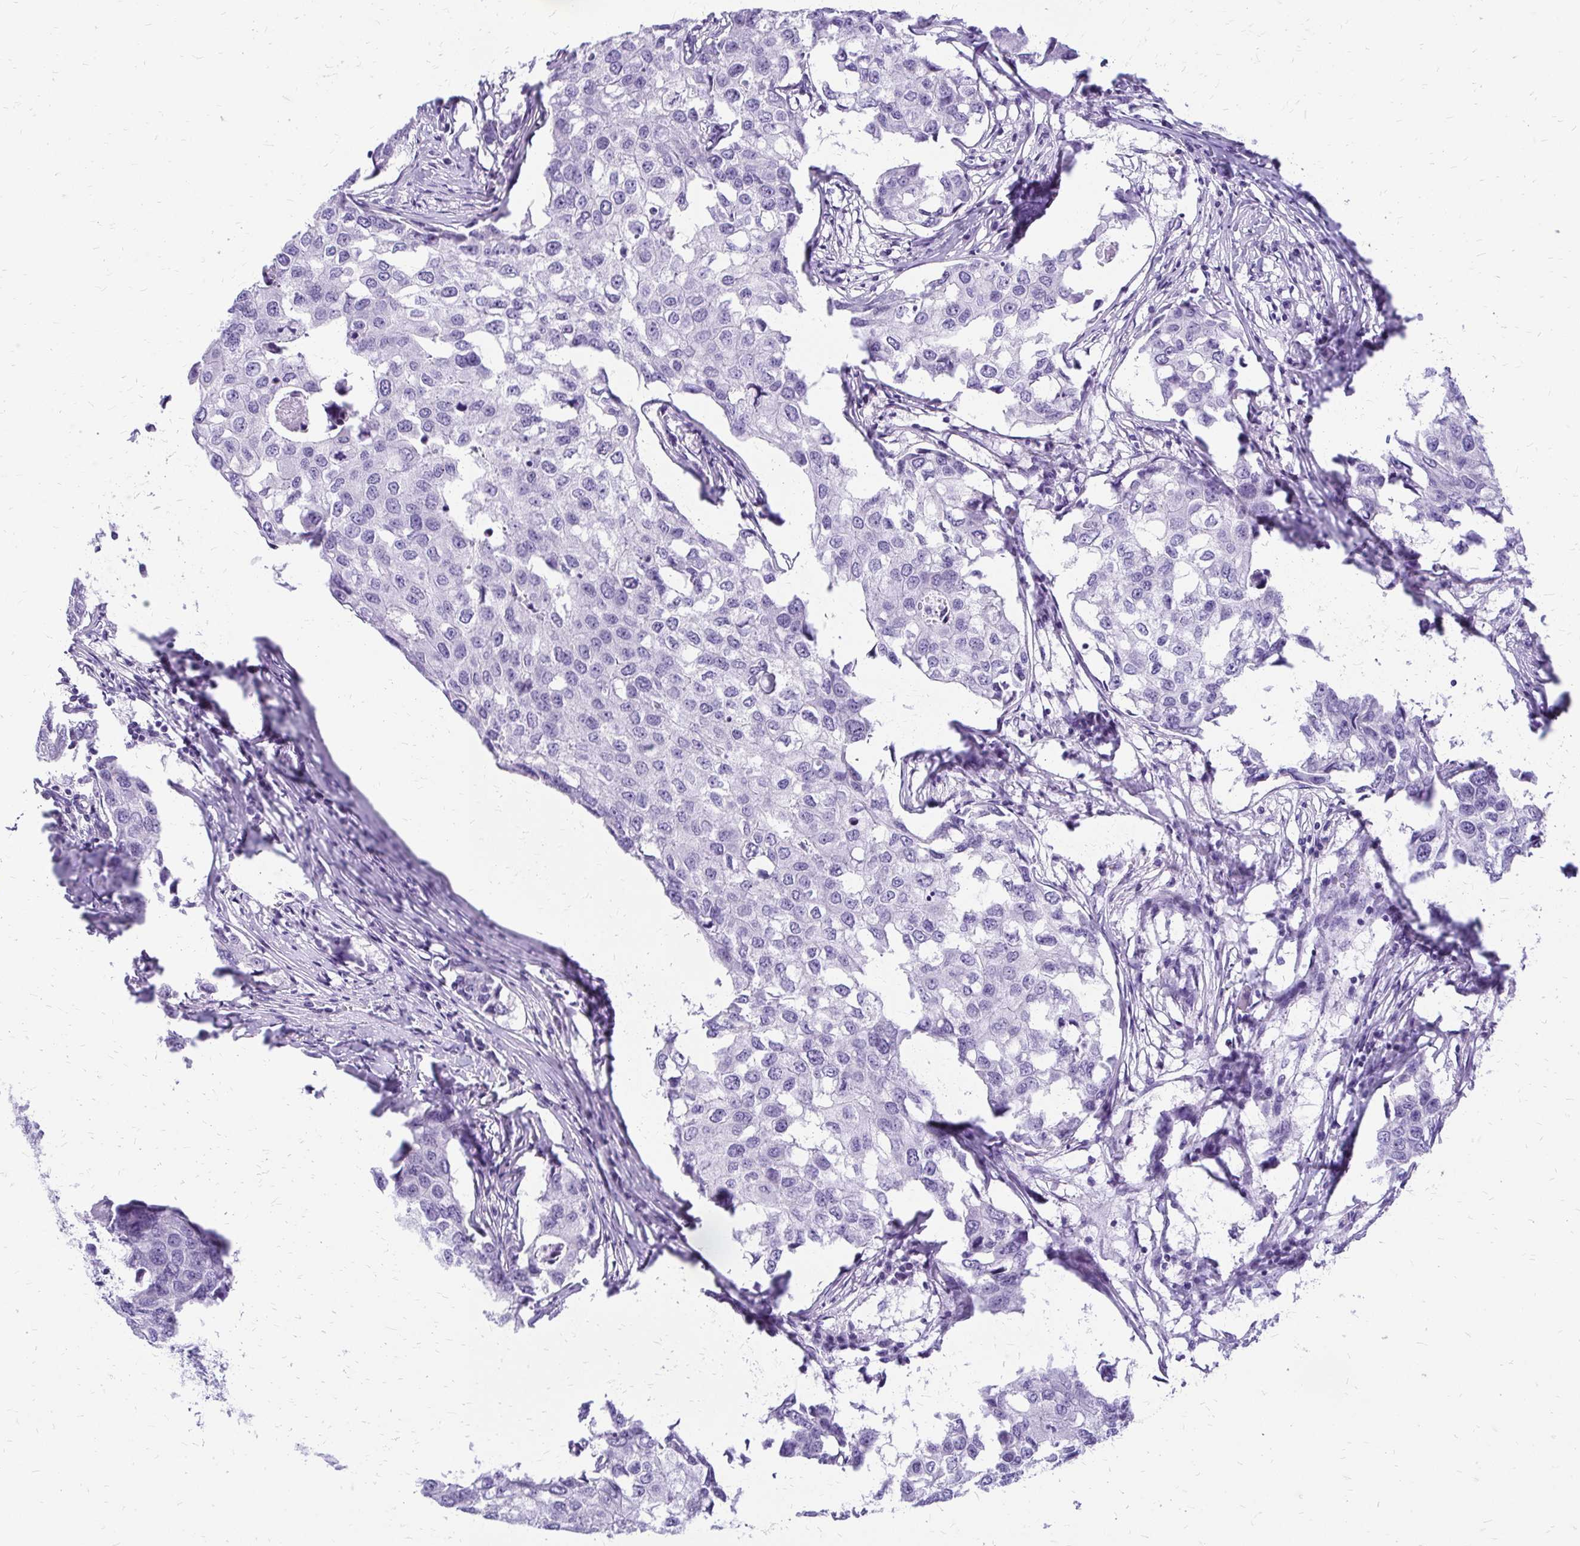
{"staining": {"intensity": "negative", "quantity": "none", "location": "none"}, "tissue": "breast cancer", "cell_type": "Tumor cells", "image_type": "cancer", "snomed": [{"axis": "morphology", "description": "Duct carcinoma"}, {"axis": "topography", "description": "Breast"}], "caption": "Intraductal carcinoma (breast) stained for a protein using immunohistochemistry demonstrates no staining tumor cells.", "gene": "SLC32A1", "patient": {"sex": "female", "age": 27}}